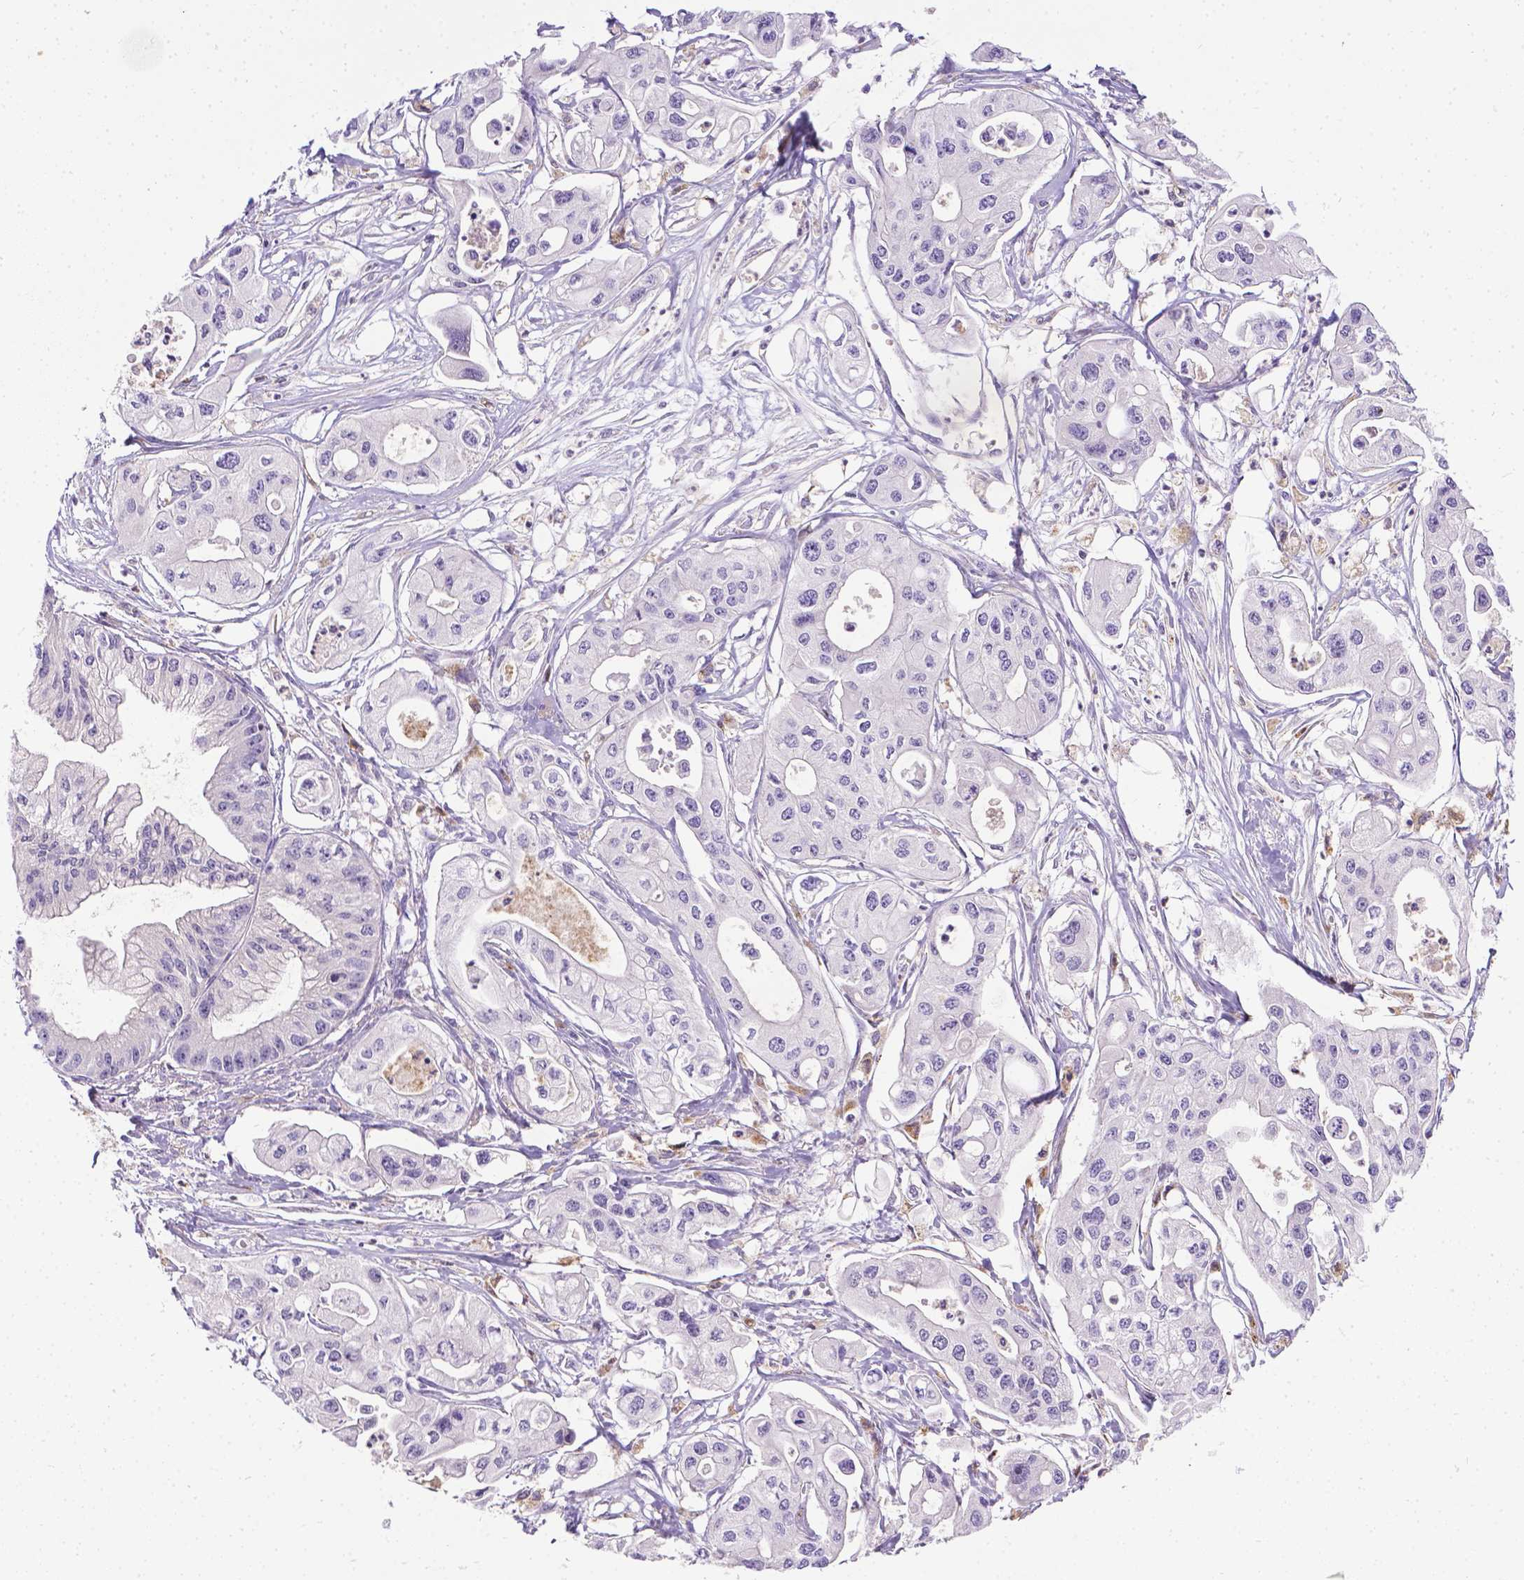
{"staining": {"intensity": "negative", "quantity": "none", "location": "none"}, "tissue": "pancreatic cancer", "cell_type": "Tumor cells", "image_type": "cancer", "snomed": [{"axis": "morphology", "description": "Adenocarcinoma, NOS"}, {"axis": "topography", "description": "Pancreas"}], "caption": "Tumor cells show no significant positivity in pancreatic cancer (adenocarcinoma).", "gene": "TM4SF18", "patient": {"sex": "male", "age": 70}}